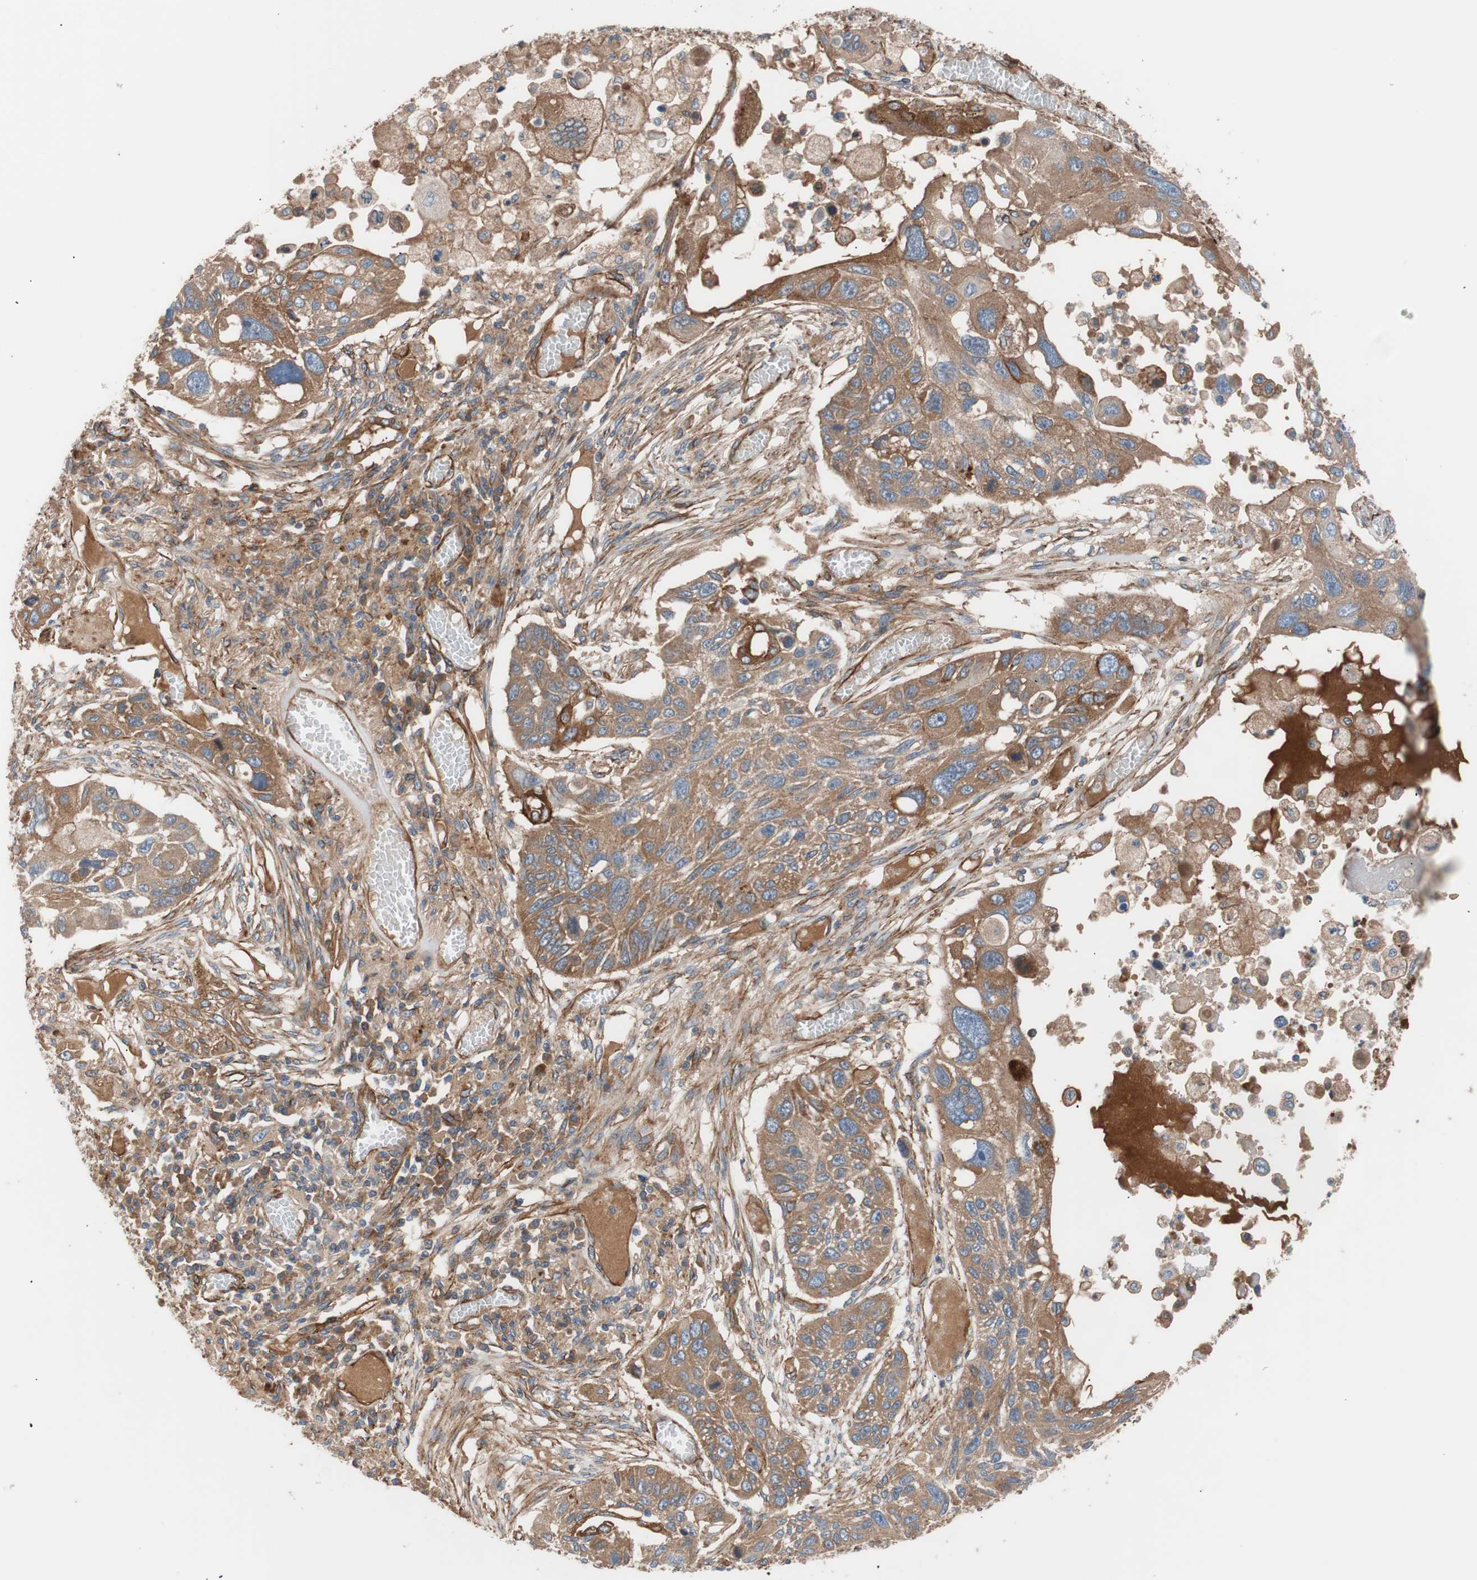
{"staining": {"intensity": "moderate", "quantity": ">75%", "location": "cytoplasmic/membranous"}, "tissue": "lung cancer", "cell_type": "Tumor cells", "image_type": "cancer", "snomed": [{"axis": "morphology", "description": "Squamous cell carcinoma, NOS"}, {"axis": "topography", "description": "Lung"}], "caption": "This is a micrograph of IHC staining of lung squamous cell carcinoma, which shows moderate staining in the cytoplasmic/membranous of tumor cells.", "gene": "SPINT1", "patient": {"sex": "male", "age": 71}}